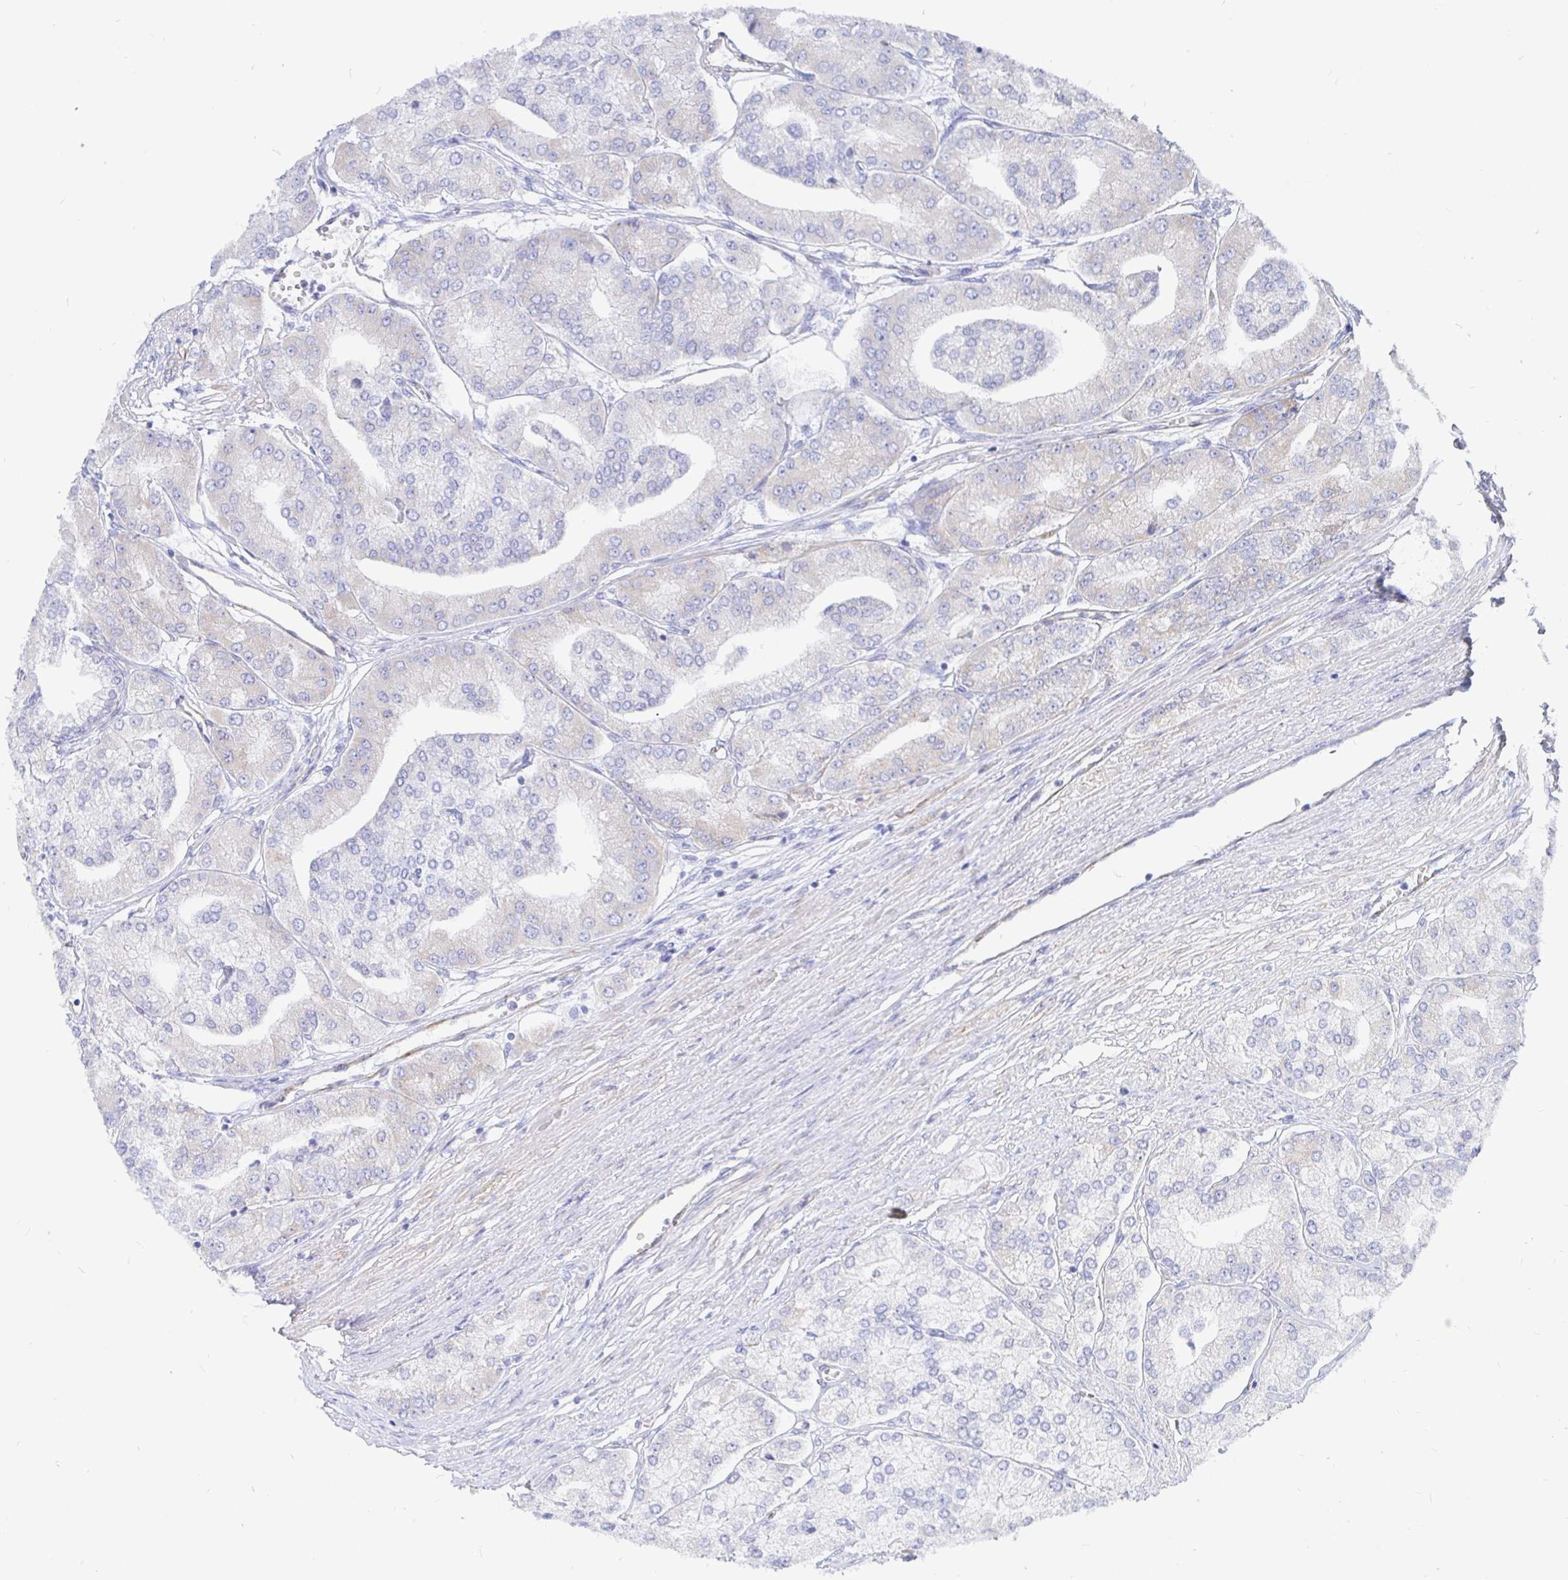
{"staining": {"intensity": "negative", "quantity": "none", "location": "none"}, "tissue": "prostate cancer", "cell_type": "Tumor cells", "image_type": "cancer", "snomed": [{"axis": "morphology", "description": "Adenocarcinoma, High grade"}, {"axis": "topography", "description": "Prostate"}], "caption": "This is an IHC image of adenocarcinoma (high-grade) (prostate). There is no positivity in tumor cells.", "gene": "COX16", "patient": {"sex": "male", "age": 61}}